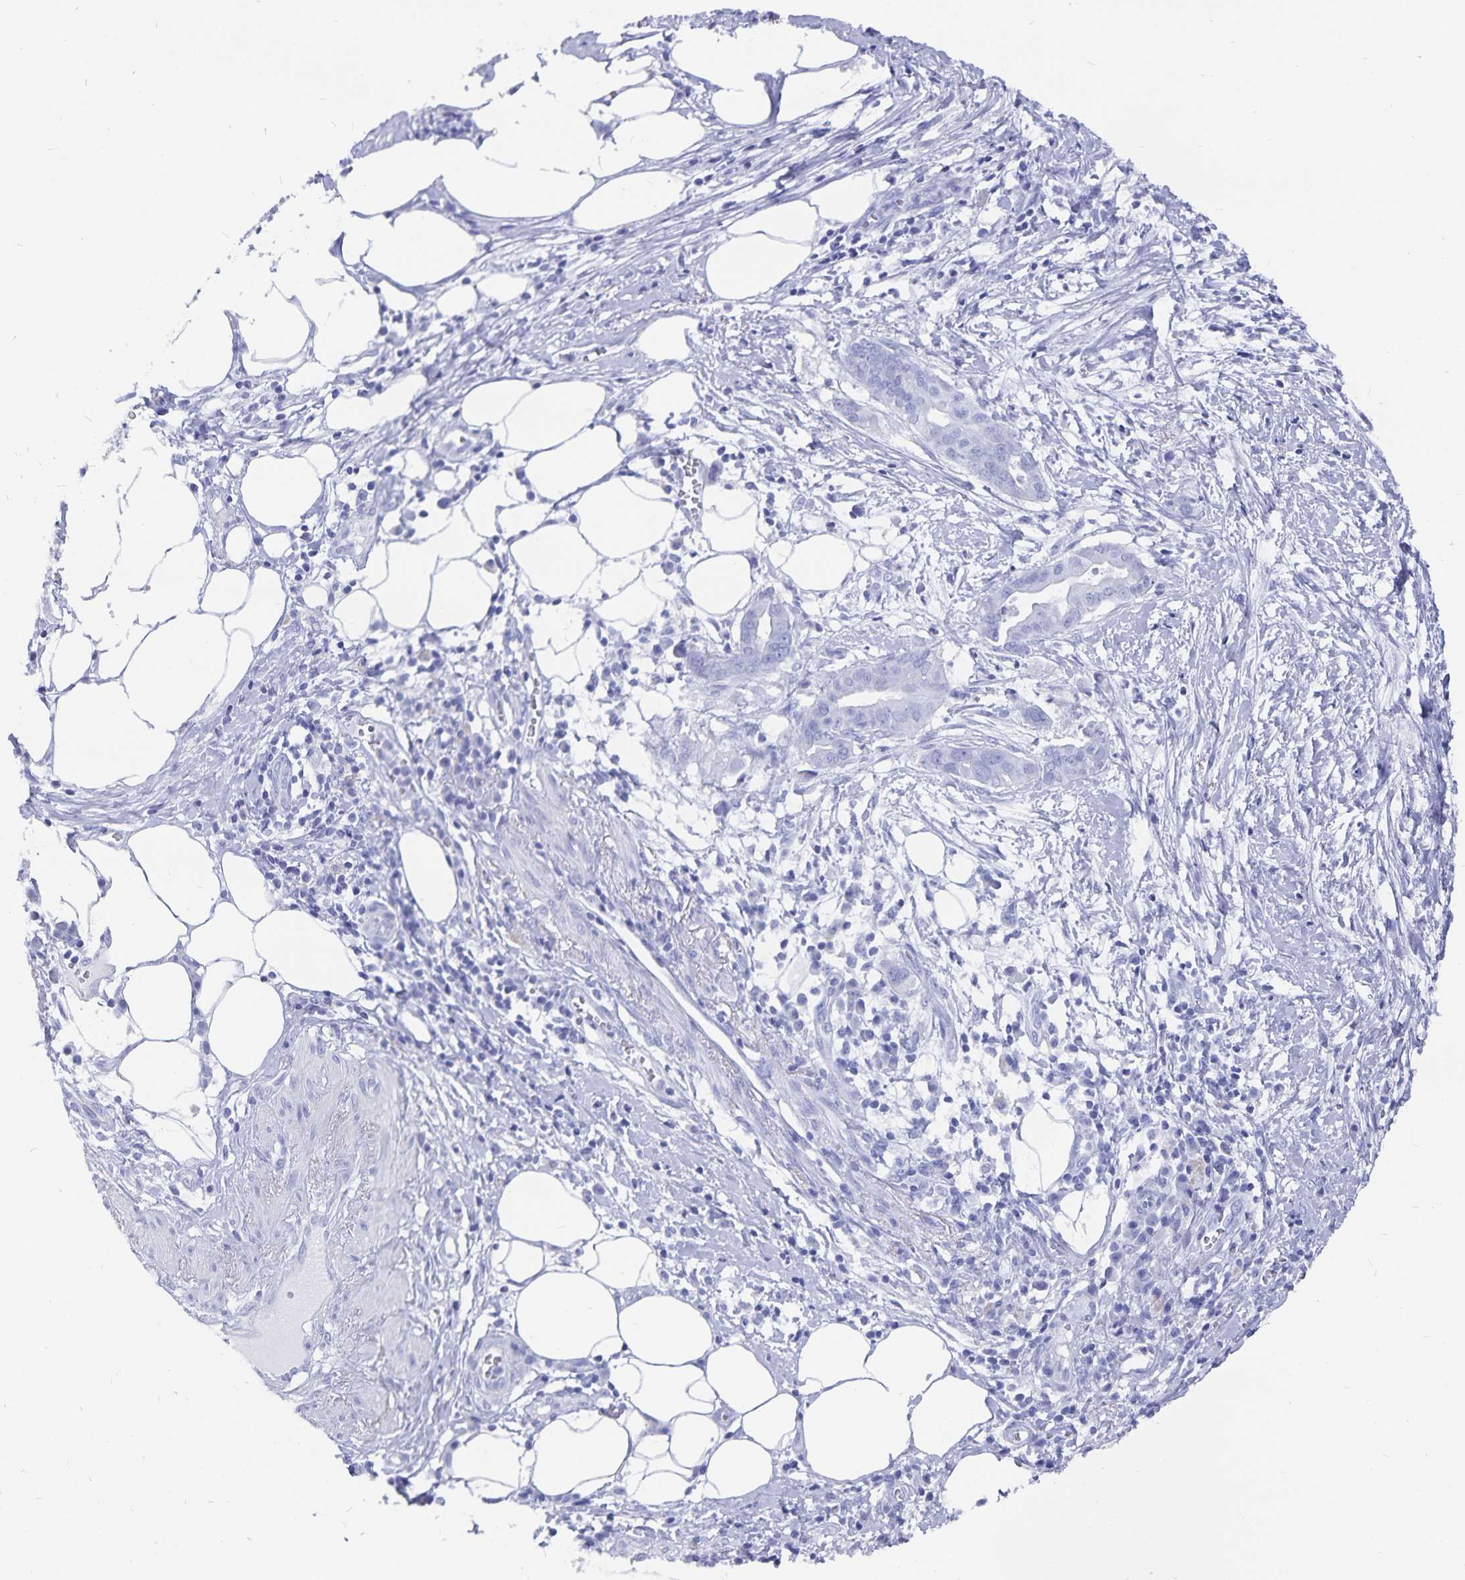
{"staining": {"intensity": "negative", "quantity": "none", "location": "none"}, "tissue": "pancreatic cancer", "cell_type": "Tumor cells", "image_type": "cancer", "snomed": [{"axis": "morphology", "description": "Adenocarcinoma, NOS"}, {"axis": "topography", "description": "Pancreas"}], "caption": "Pancreatic cancer (adenocarcinoma) was stained to show a protein in brown. There is no significant staining in tumor cells.", "gene": "ADH1A", "patient": {"sex": "male", "age": 61}}